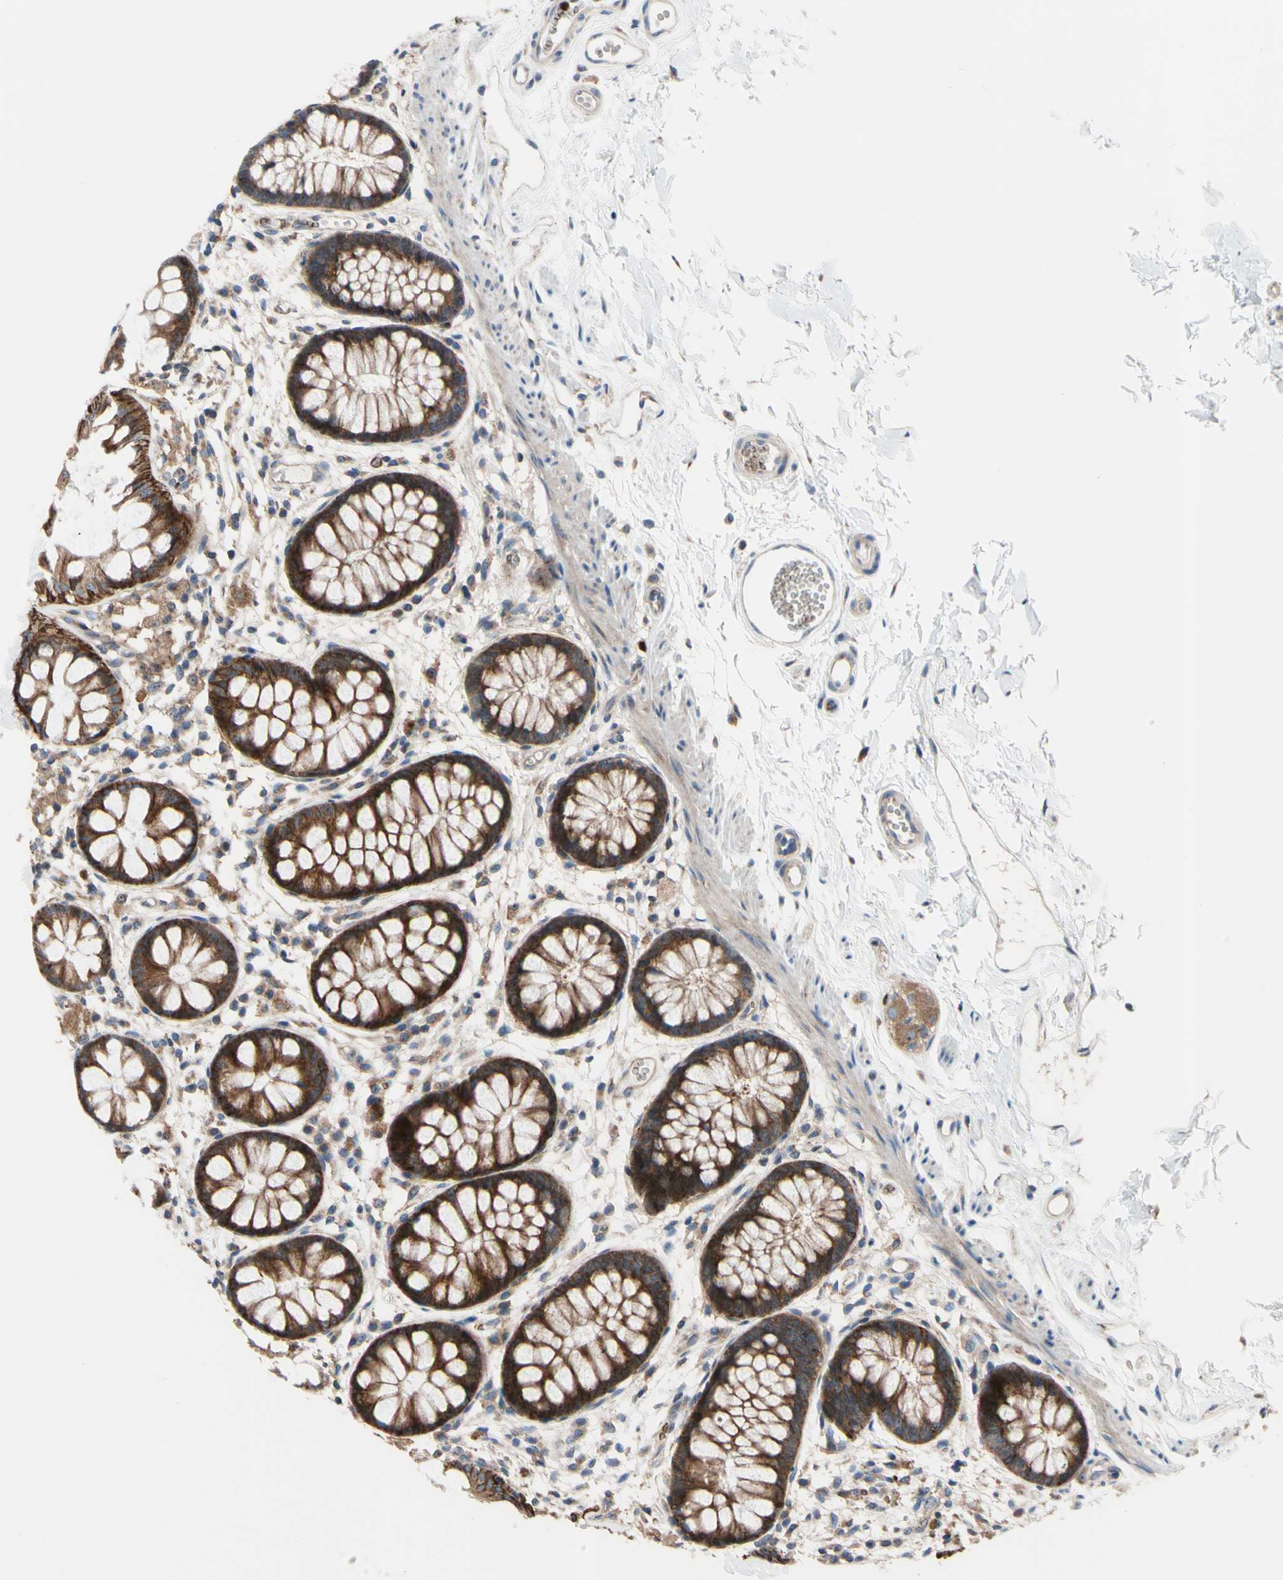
{"staining": {"intensity": "strong", "quantity": ">75%", "location": "cytoplasmic/membranous,nuclear"}, "tissue": "rectum", "cell_type": "Glandular cells", "image_type": "normal", "snomed": [{"axis": "morphology", "description": "Normal tissue, NOS"}, {"axis": "topography", "description": "Rectum"}], "caption": "High-power microscopy captured an immunohistochemistry (IHC) photomicrograph of unremarkable rectum, revealing strong cytoplasmic/membranous,nuclear staining in approximately >75% of glandular cells.", "gene": "USP9X", "patient": {"sex": "female", "age": 66}}